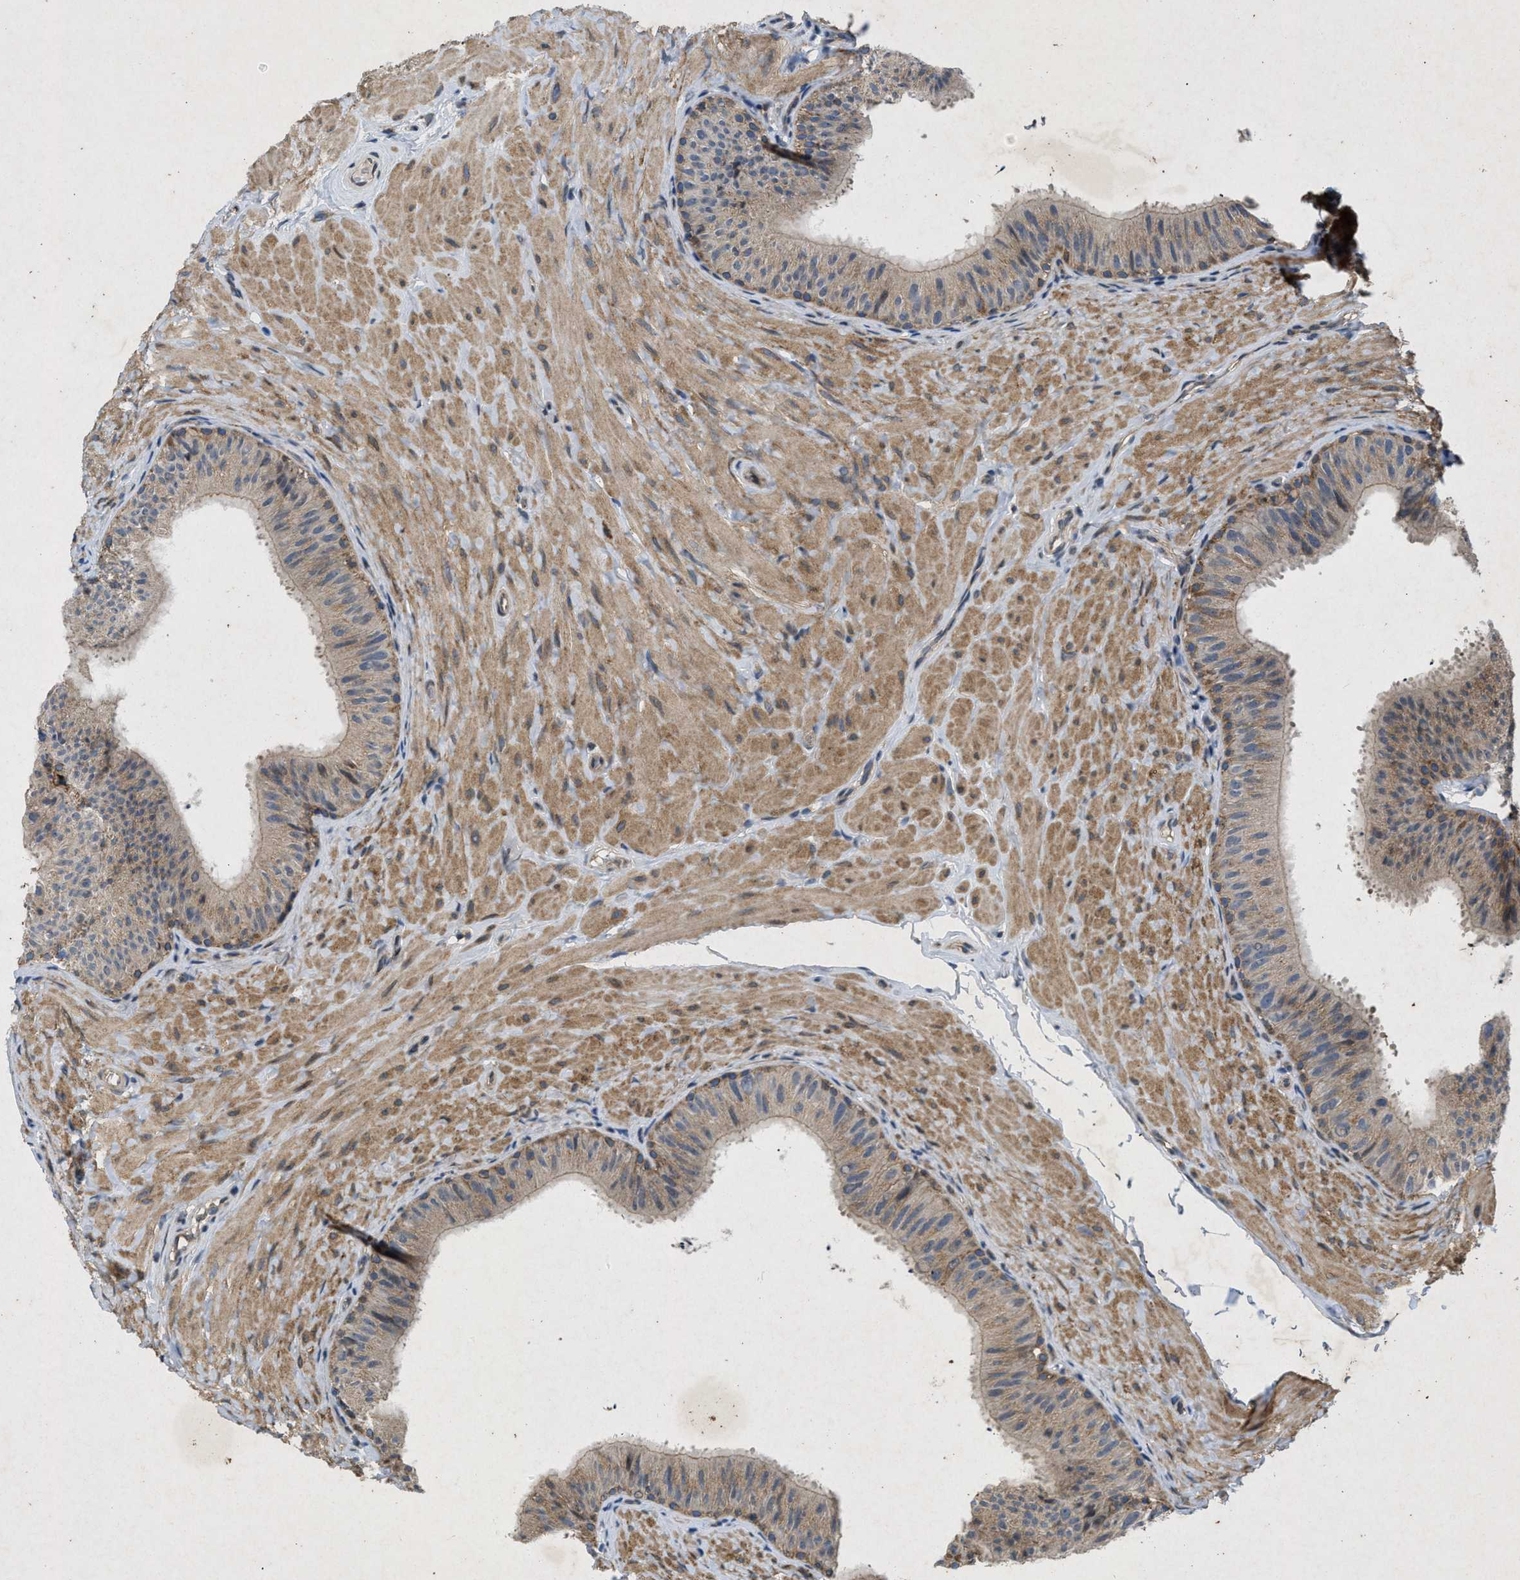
{"staining": {"intensity": "moderate", "quantity": ">75%", "location": "cytoplasmic/membranous"}, "tissue": "epididymis", "cell_type": "Glandular cells", "image_type": "normal", "snomed": [{"axis": "morphology", "description": "Normal tissue, NOS"}, {"axis": "topography", "description": "Epididymis"}], "caption": "This photomicrograph exhibits IHC staining of benign epididymis, with medium moderate cytoplasmic/membranous positivity in about >75% of glandular cells.", "gene": "PRKG2", "patient": {"sex": "male", "age": 34}}